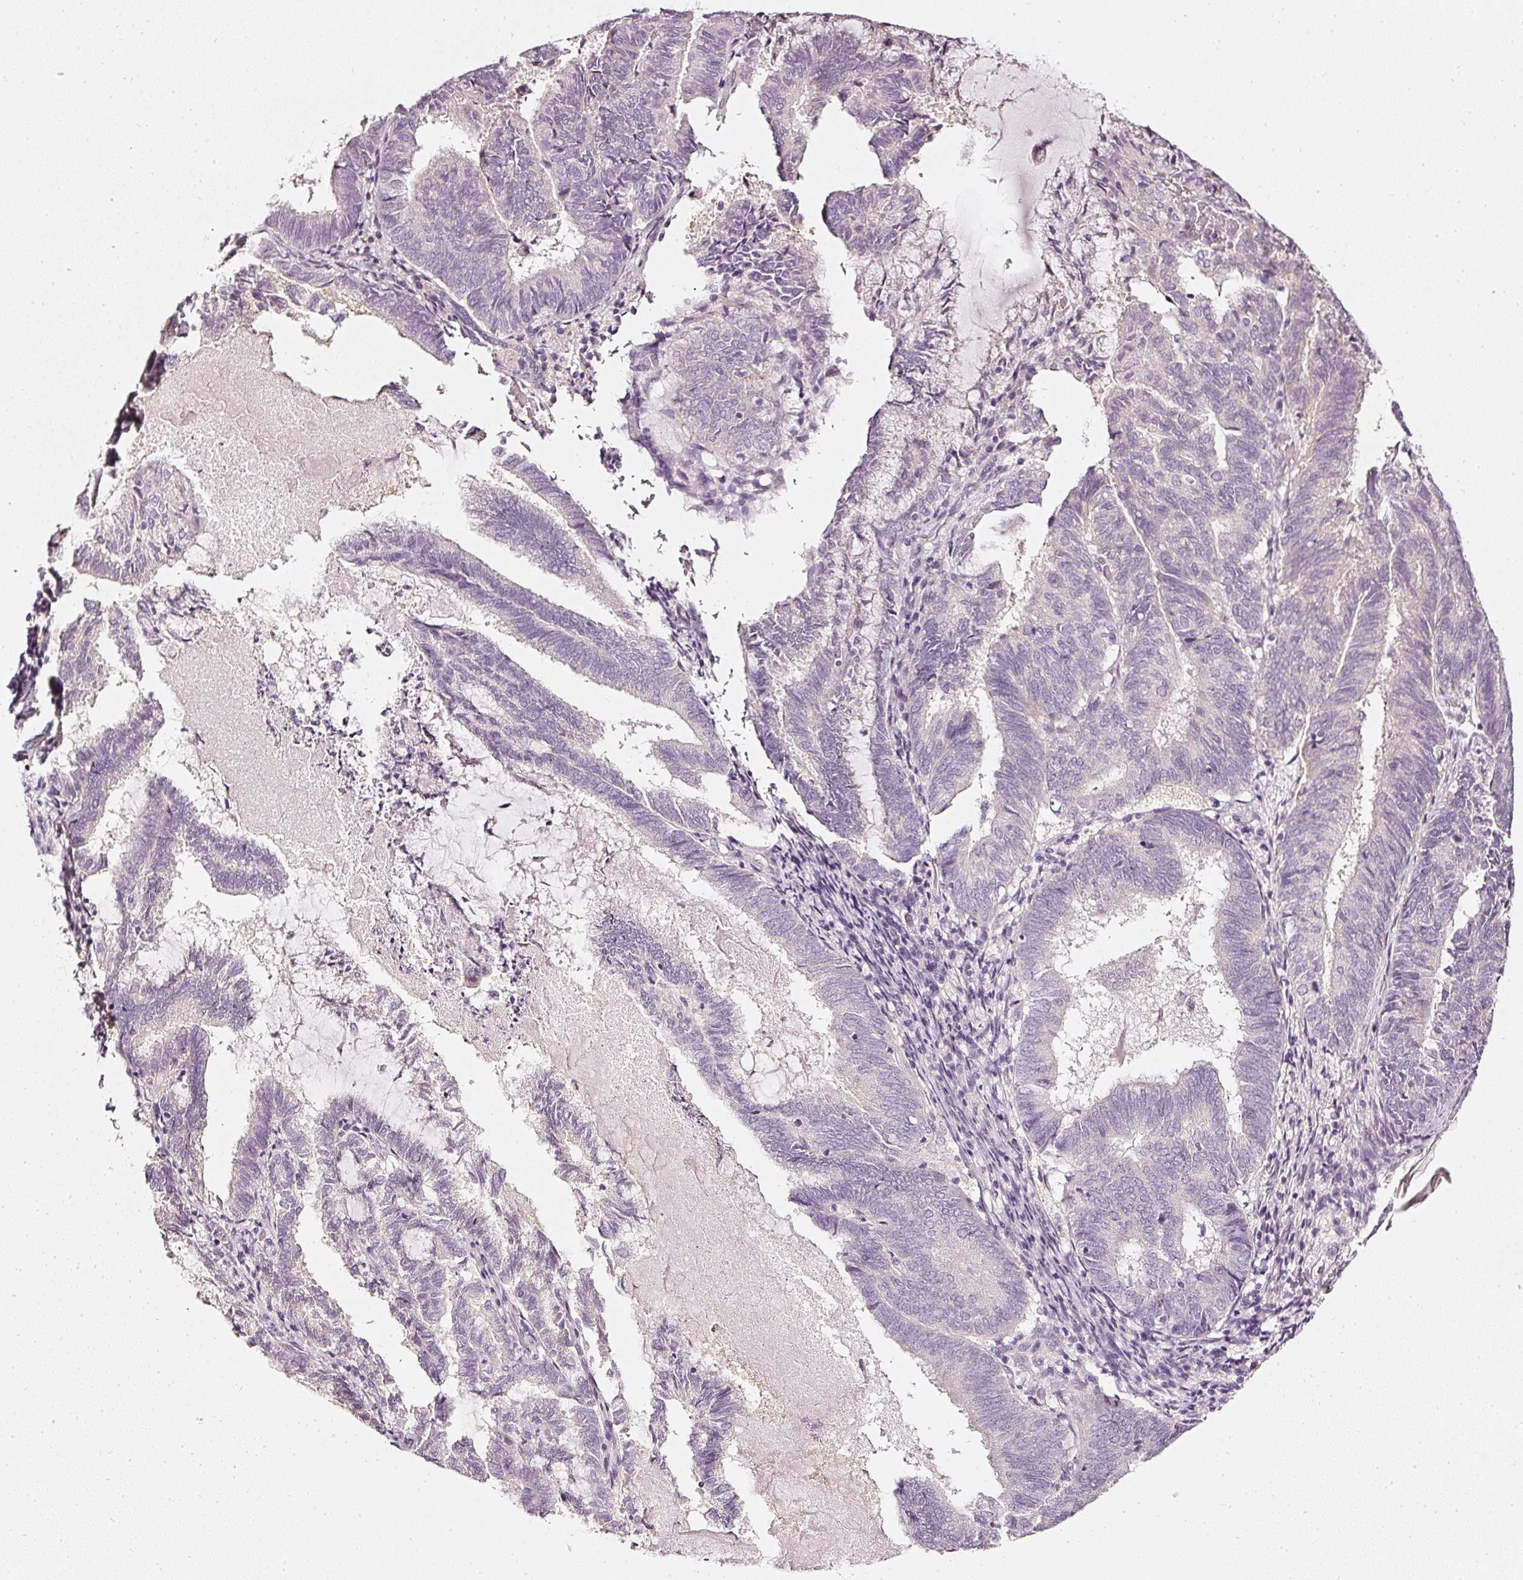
{"staining": {"intensity": "negative", "quantity": "none", "location": "none"}, "tissue": "endometrial cancer", "cell_type": "Tumor cells", "image_type": "cancer", "snomed": [{"axis": "morphology", "description": "Adenocarcinoma, NOS"}, {"axis": "topography", "description": "Endometrium"}], "caption": "This is a histopathology image of immunohistochemistry (IHC) staining of endometrial cancer, which shows no expression in tumor cells.", "gene": "CNP", "patient": {"sex": "female", "age": 80}}